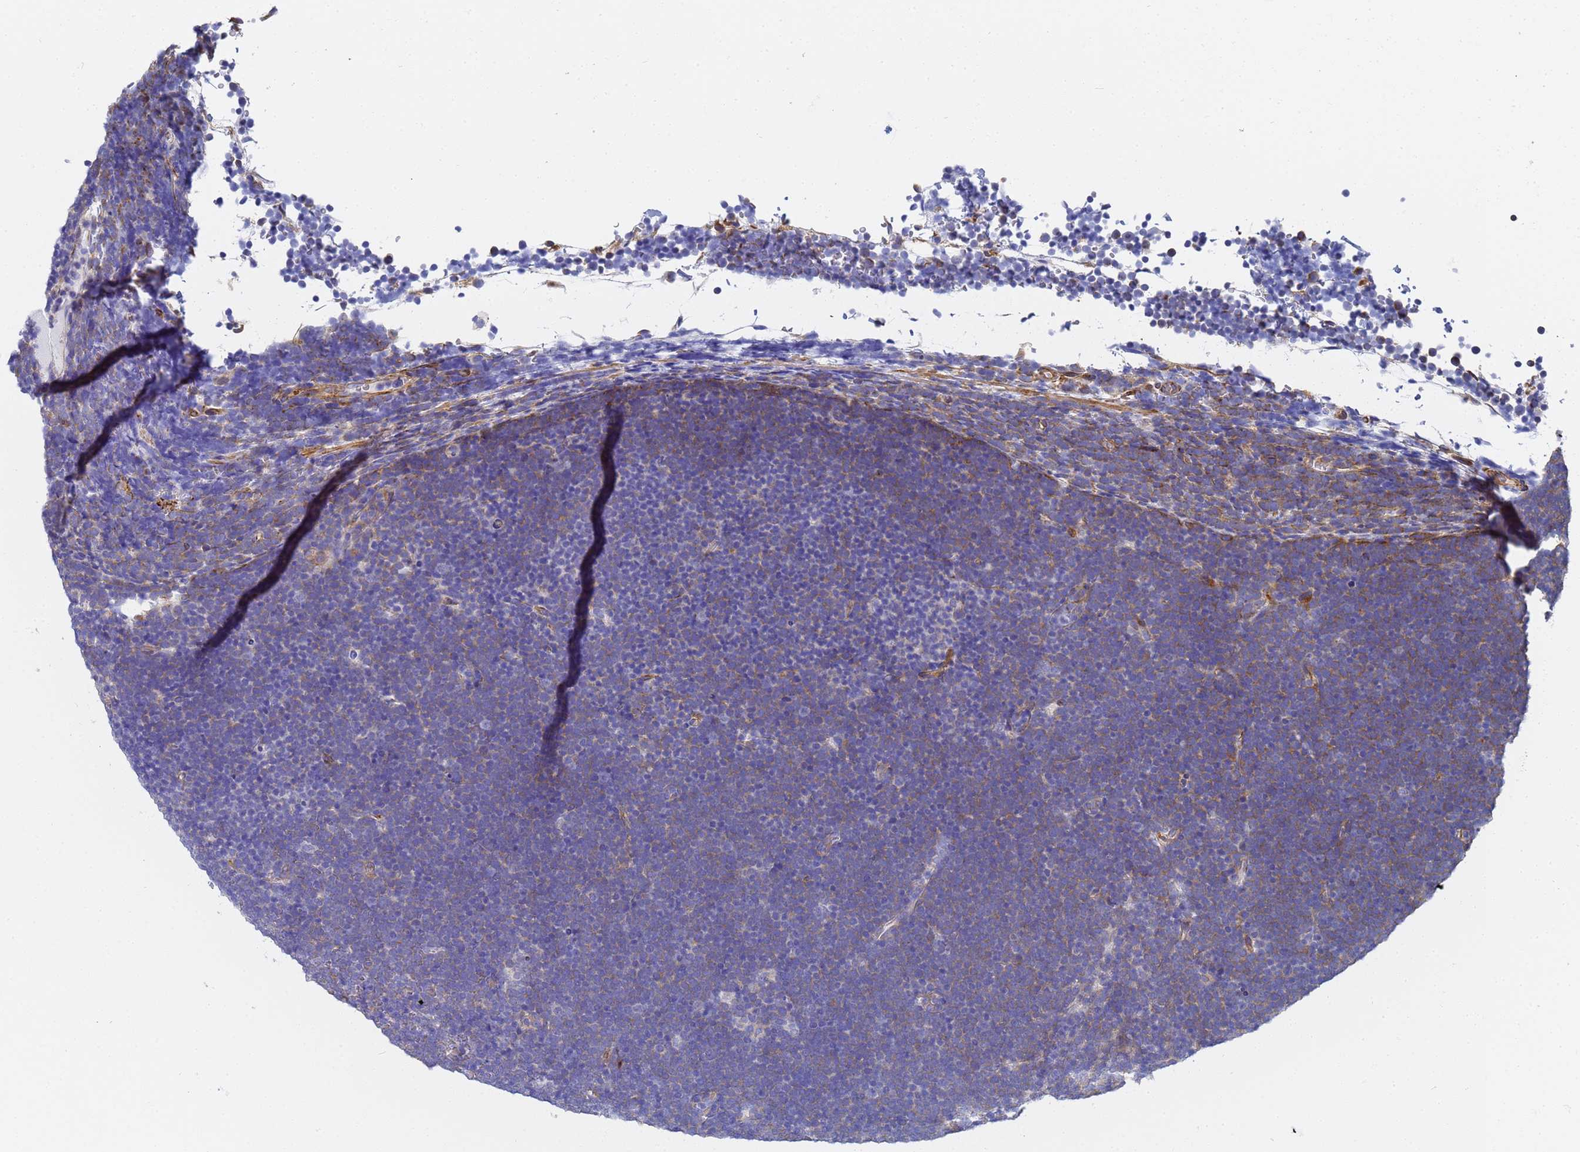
{"staining": {"intensity": "weak", "quantity": "<25%", "location": "cytoplasmic/membranous"}, "tissue": "lymphoma", "cell_type": "Tumor cells", "image_type": "cancer", "snomed": [{"axis": "morphology", "description": "Malignant lymphoma, non-Hodgkin's type, High grade"}, {"axis": "topography", "description": "Lymph node"}], "caption": "Lymphoma stained for a protein using immunohistochemistry (IHC) exhibits no positivity tumor cells.", "gene": "TUBB1", "patient": {"sex": "male", "age": 13}}